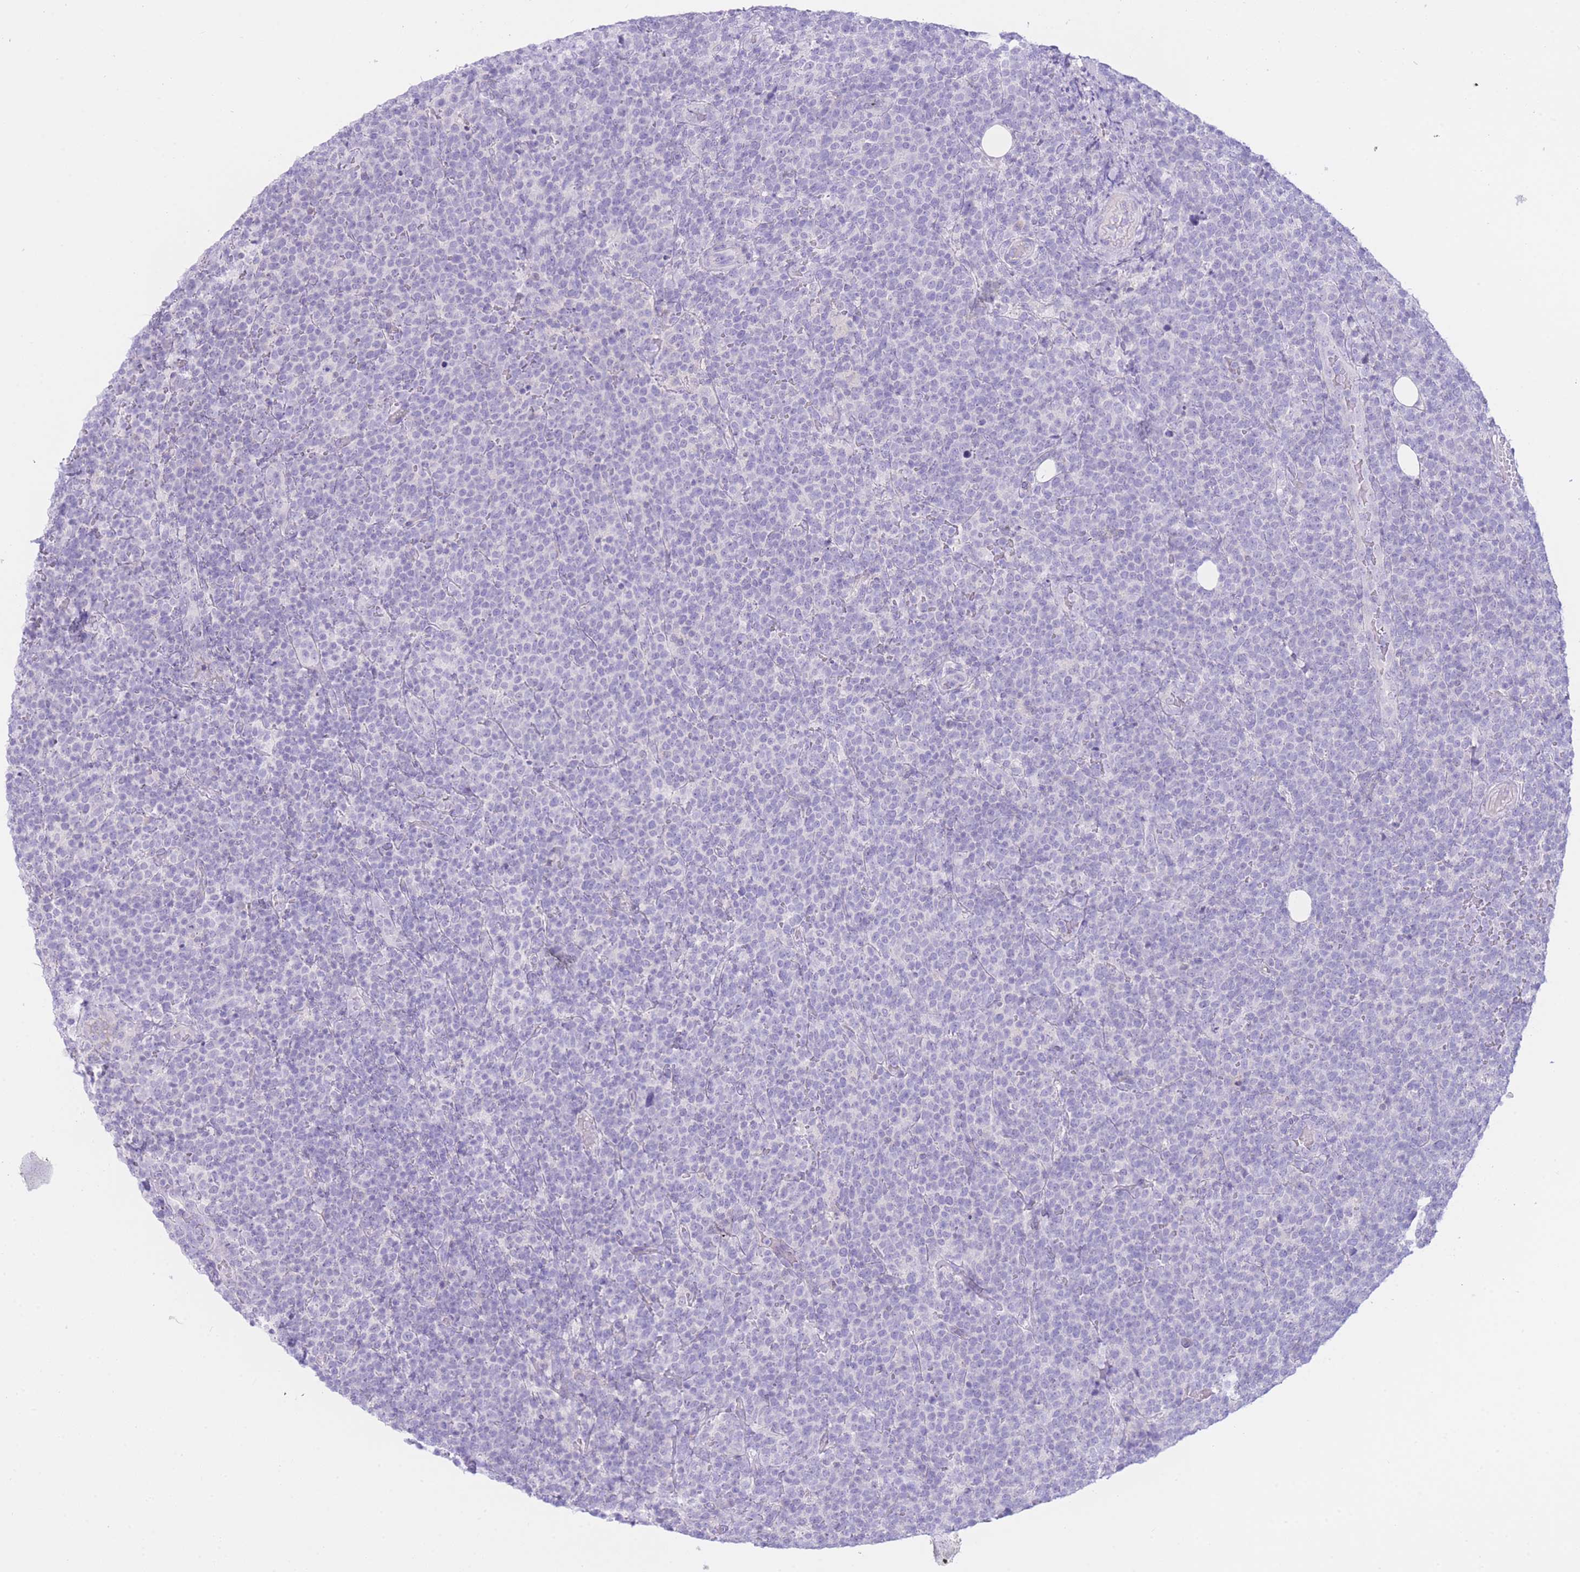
{"staining": {"intensity": "negative", "quantity": "none", "location": "none"}, "tissue": "lymphoma", "cell_type": "Tumor cells", "image_type": "cancer", "snomed": [{"axis": "morphology", "description": "Malignant lymphoma, non-Hodgkin's type, High grade"}, {"axis": "topography", "description": "Lymph node"}], "caption": "Tumor cells show no significant positivity in malignant lymphoma, non-Hodgkin's type (high-grade).", "gene": "ZNF212", "patient": {"sex": "male", "age": 61}}